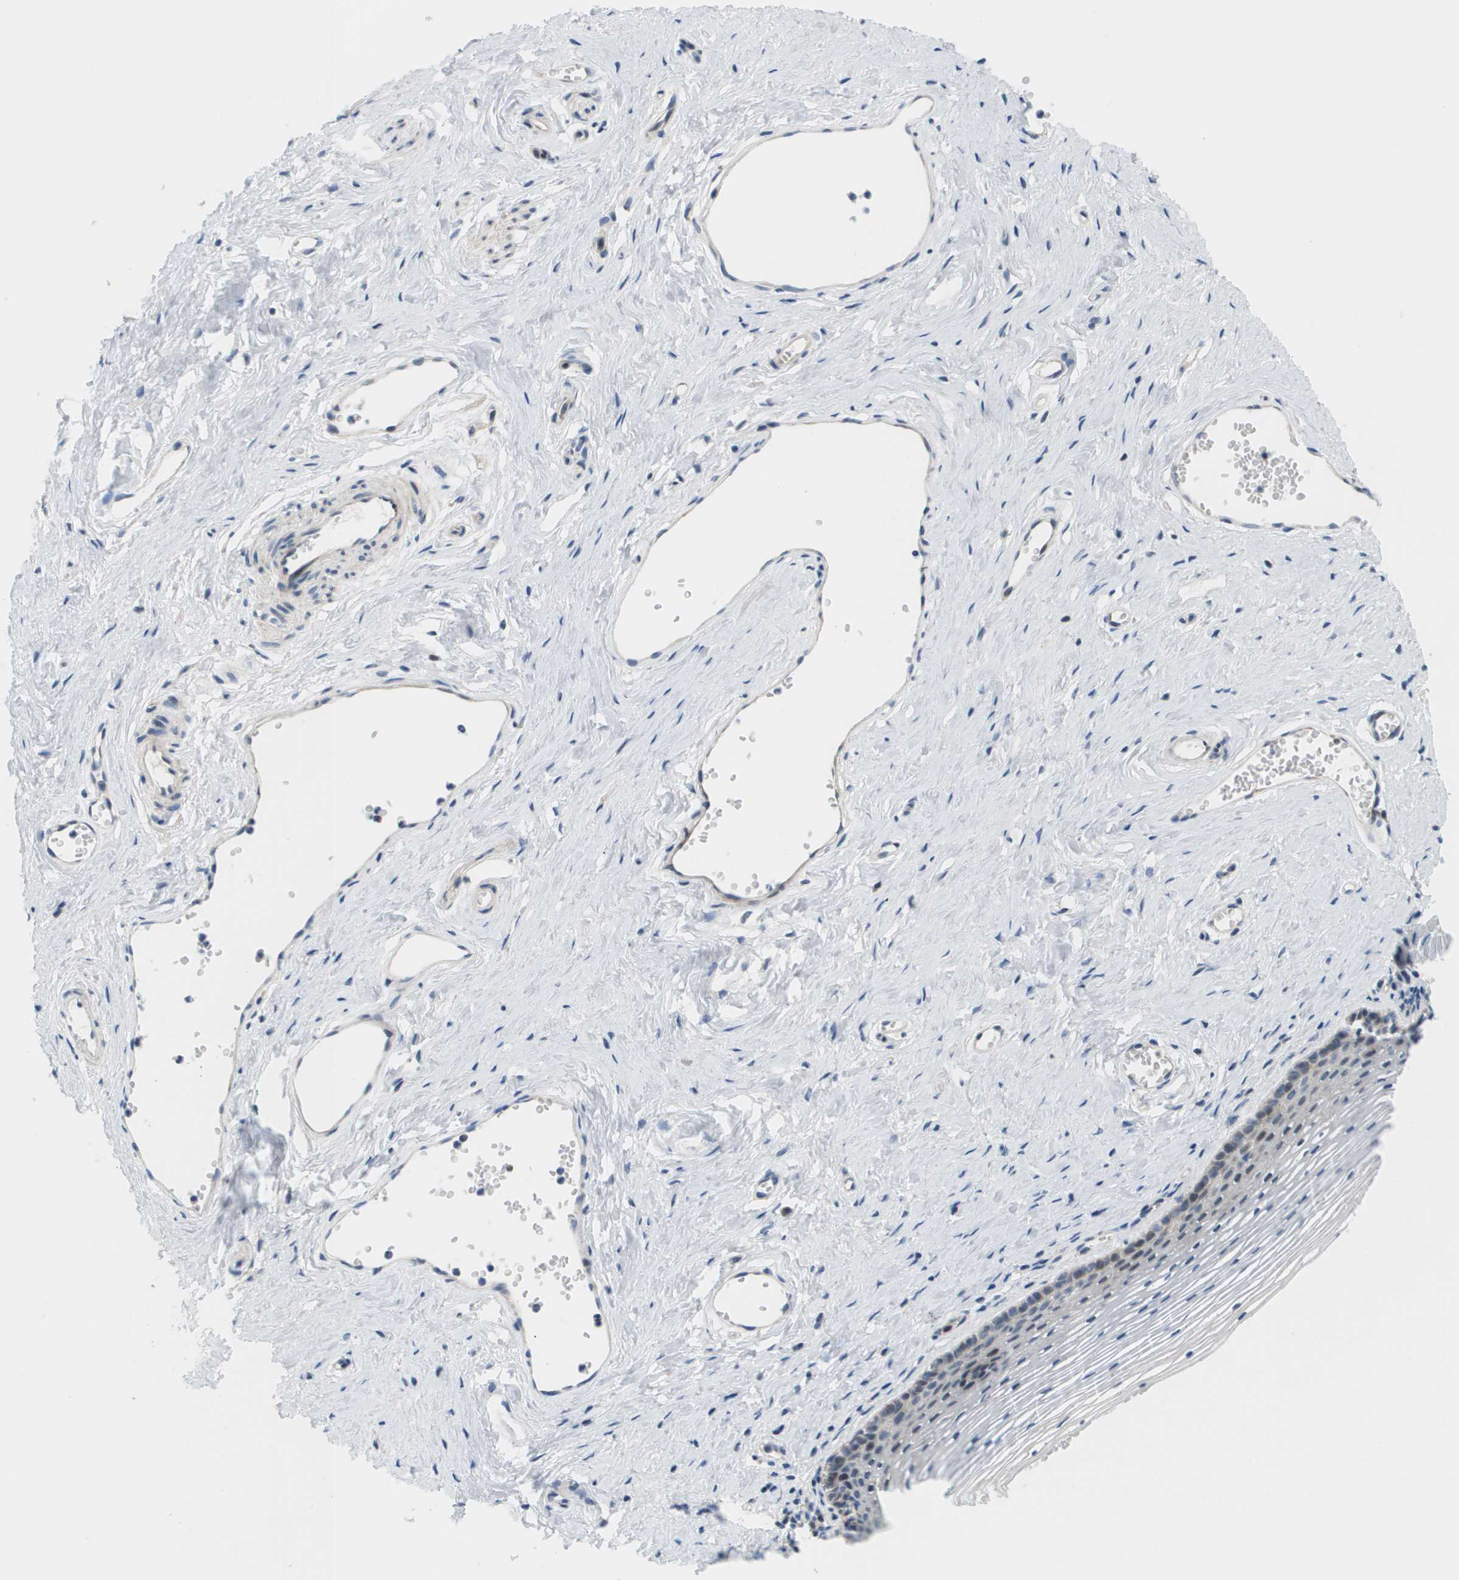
{"staining": {"intensity": "moderate", "quantity": "<25%", "location": "cytoplasmic/membranous"}, "tissue": "vagina", "cell_type": "Squamous epithelial cells", "image_type": "normal", "snomed": [{"axis": "morphology", "description": "Normal tissue, NOS"}, {"axis": "topography", "description": "Vagina"}], "caption": "Vagina stained with DAB immunohistochemistry exhibits low levels of moderate cytoplasmic/membranous staining in about <25% of squamous epithelial cells.", "gene": "KRT23", "patient": {"sex": "female", "age": 32}}